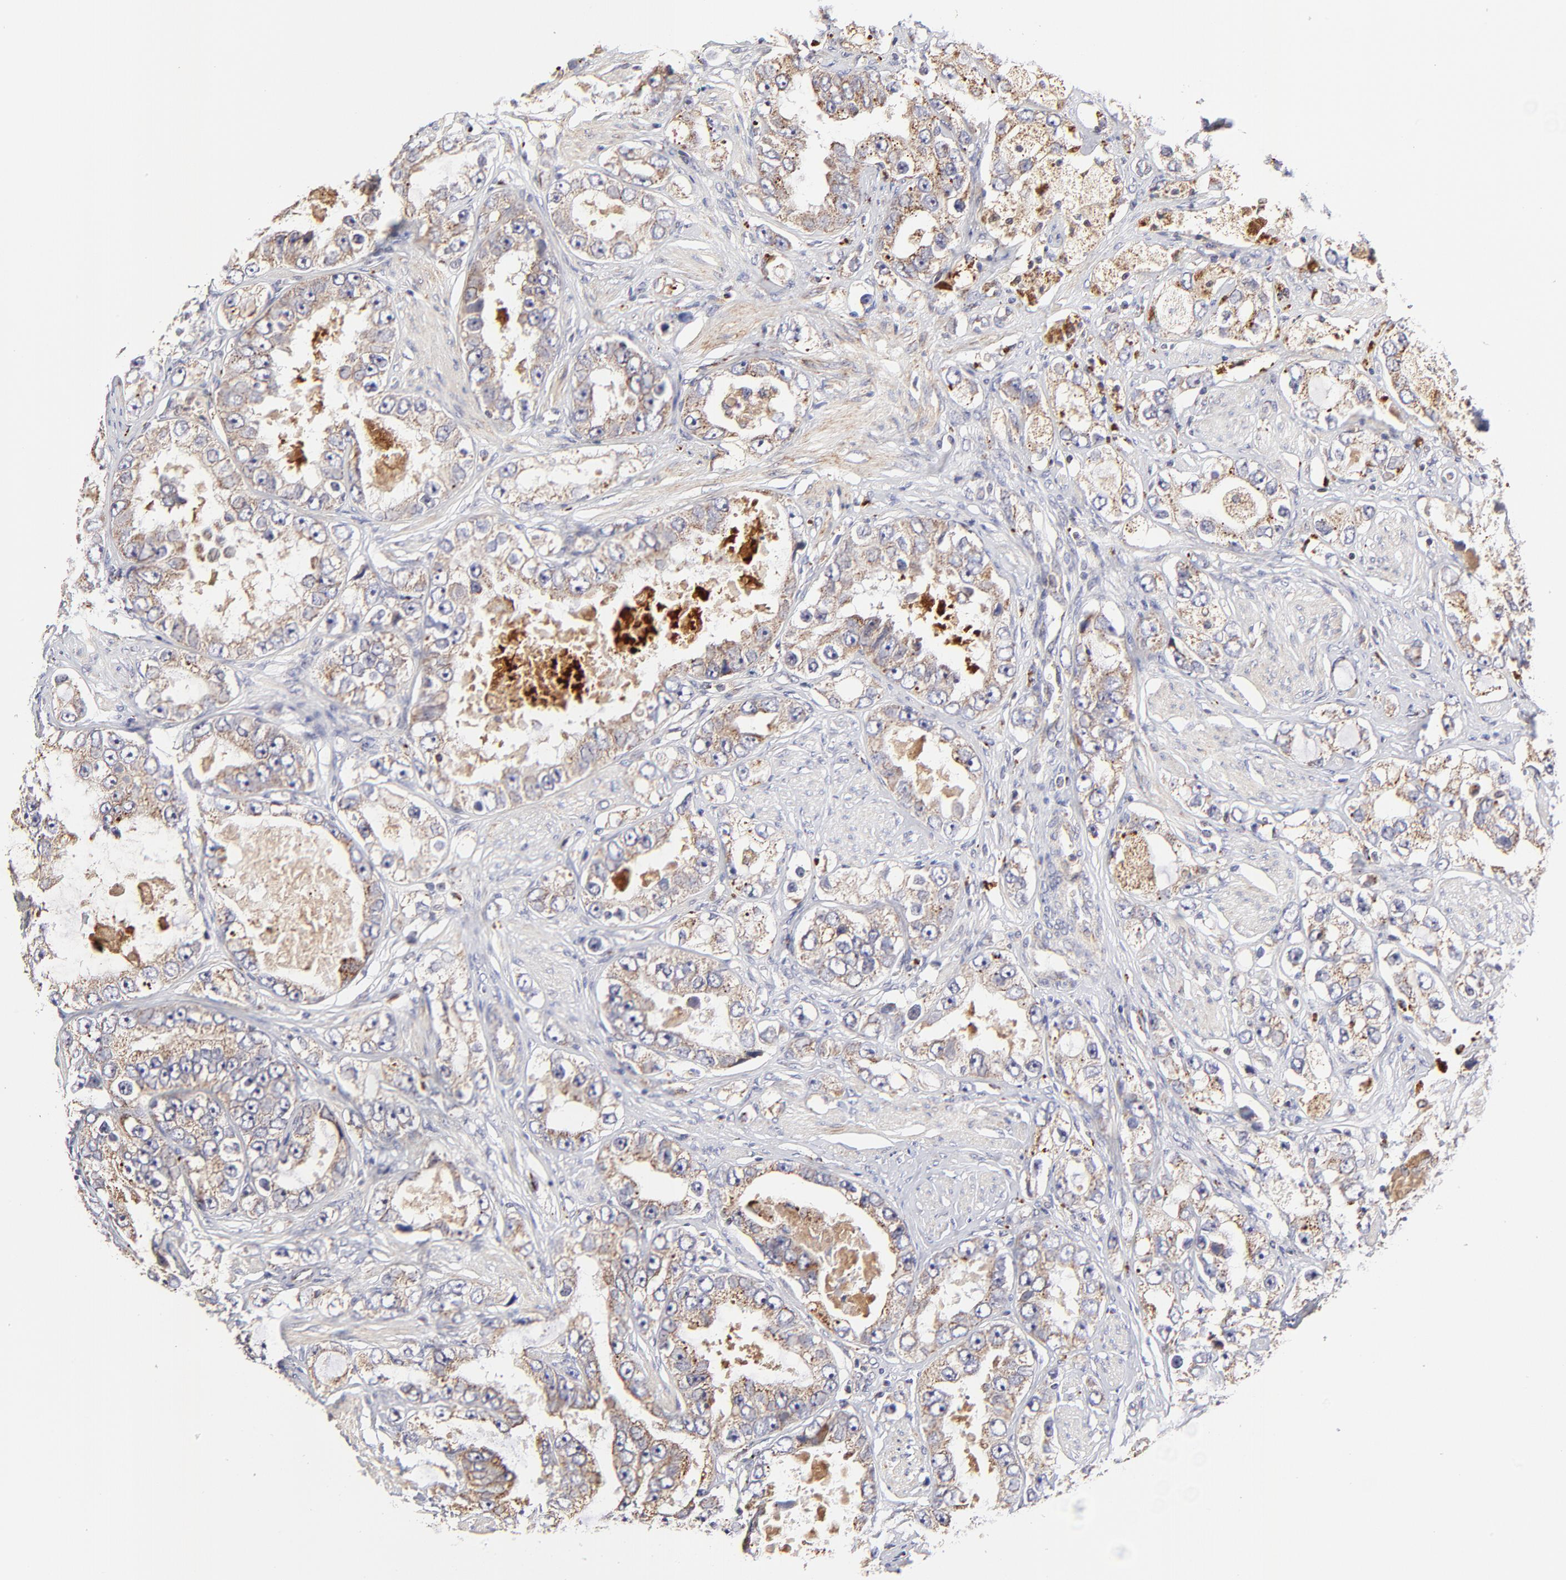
{"staining": {"intensity": "weak", "quantity": ">75%", "location": "cytoplasmic/membranous"}, "tissue": "prostate cancer", "cell_type": "Tumor cells", "image_type": "cancer", "snomed": [{"axis": "morphology", "description": "Adenocarcinoma, High grade"}, {"axis": "topography", "description": "Prostate"}], "caption": "Immunohistochemistry (IHC) histopathology image of neoplastic tissue: human prostate cancer (adenocarcinoma (high-grade)) stained using IHC demonstrates low levels of weak protein expression localized specifically in the cytoplasmic/membranous of tumor cells, appearing as a cytoplasmic/membranous brown color.", "gene": "MAP2K7", "patient": {"sex": "male", "age": 63}}